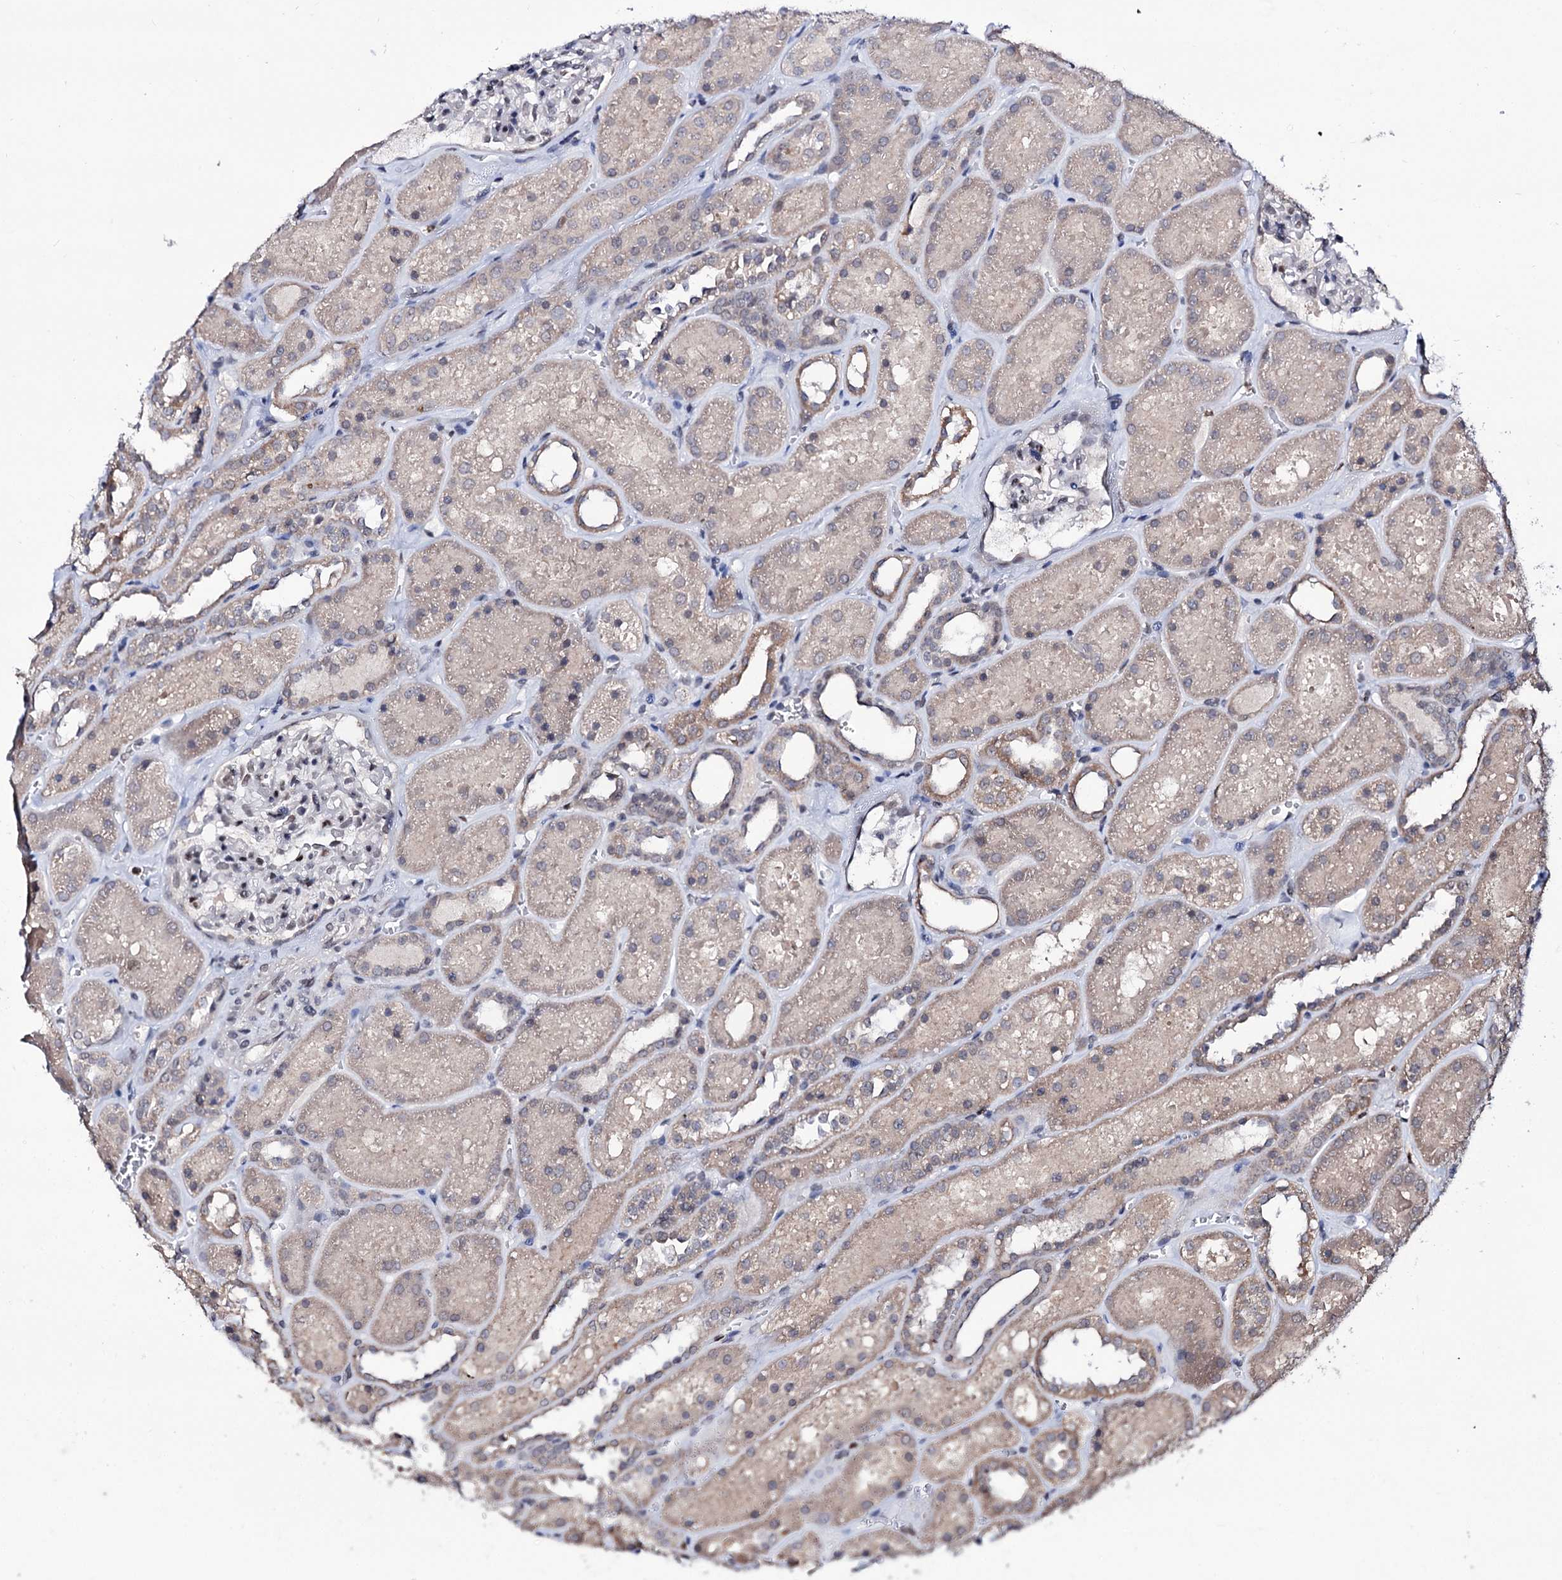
{"staining": {"intensity": "weak", "quantity": "<25%", "location": "nuclear"}, "tissue": "kidney", "cell_type": "Cells in glomeruli", "image_type": "normal", "snomed": [{"axis": "morphology", "description": "Normal tissue, NOS"}, {"axis": "topography", "description": "Kidney"}], "caption": "IHC photomicrograph of benign kidney: human kidney stained with DAB (3,3'-diaminobenzidine) demonstrates no significant protein expression in cells in glomeruli. The staining was performed using DAB (3,3'-diaminobenzidine) to visualize the protein expression in brown, while the nuclei were stained in blue with hematoxylin (Magnification: 20x).", "gene": "SMCHD1", "patient": {"sex": "female", "age": 41}}